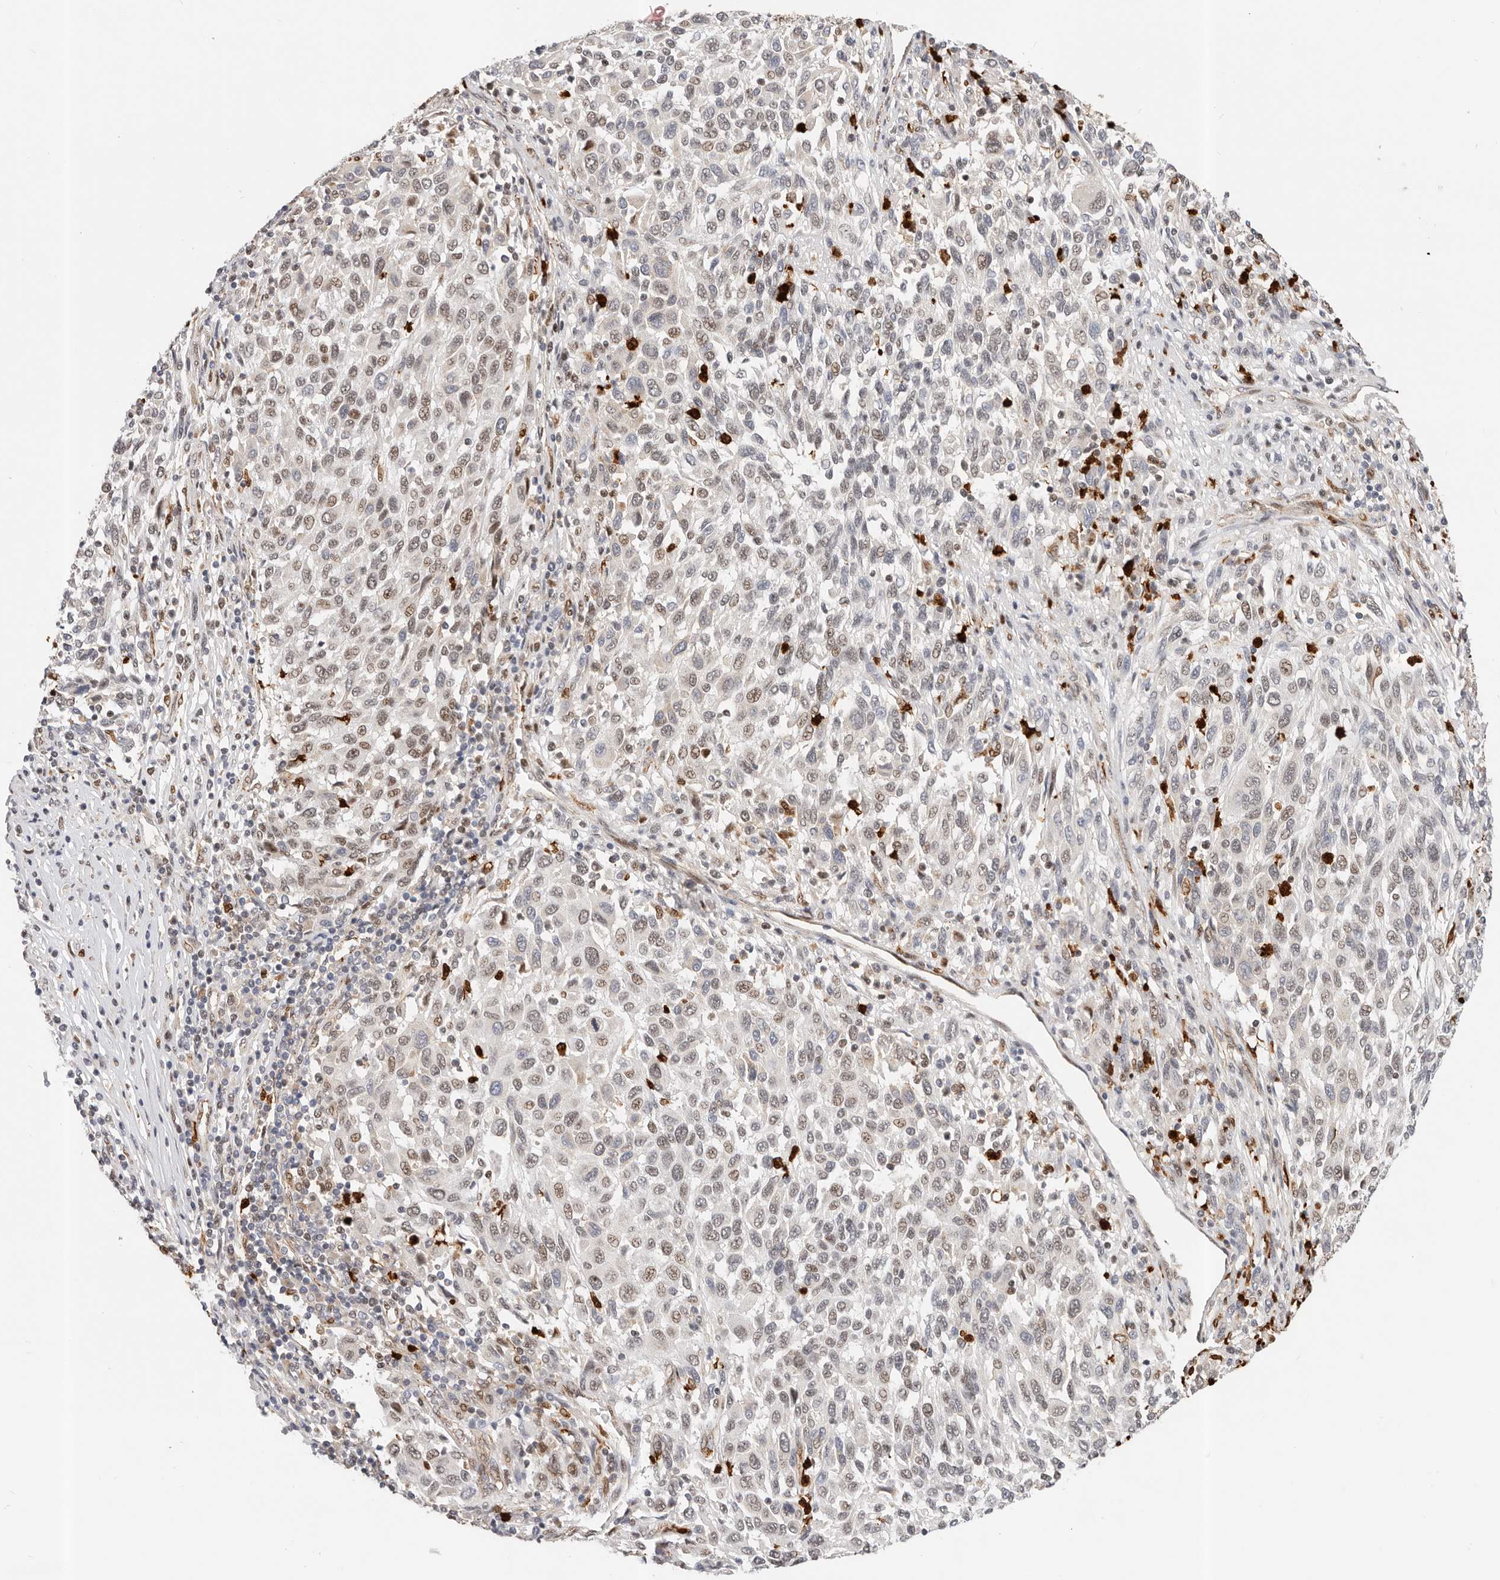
{"staining": {"intensity": "weak", "quantity": ">75%", "location": "nuclear"}, "tissue": "melanoma", "cell_type": "Tumor cells", "image_type": "cancer", "snomed": [{"axis": "morphology", "description": "Malignant melanoma, Metastatic site"}, {"axis": "topography", "description": "Lymph node"}], "caption": "Melanoma stained with DAB (3,3'-diaminobenzidine) IHC displays low levels of weak nuclear expression in approximately >75% of tumor cells.", "gene": "AFDN", "patient": {"sex": "male", "age": 61}}